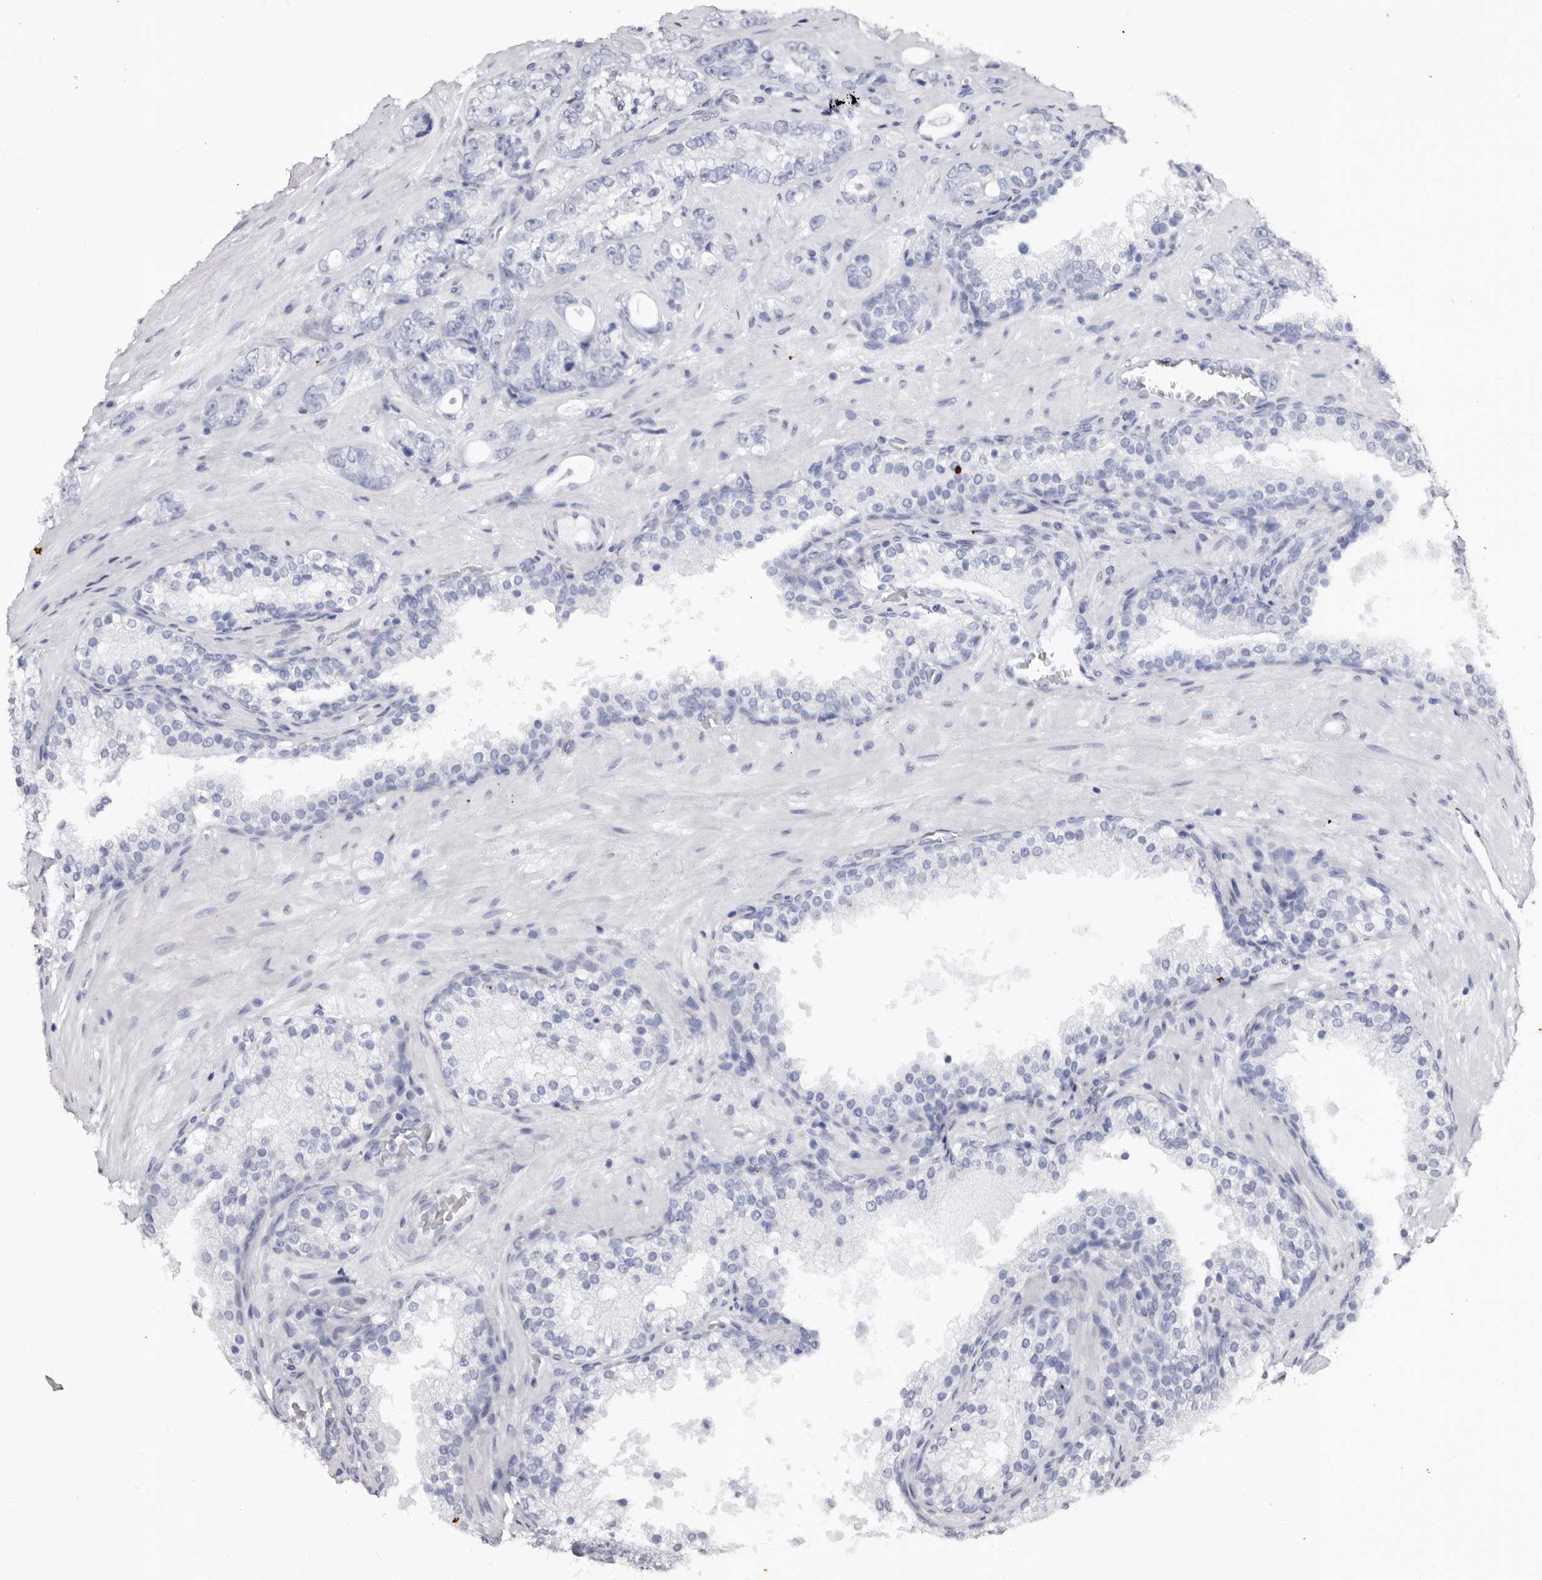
{"staining": {"intensity": "negative", "quantity": "none", "location": "none"}, "tissue": "prostate cancer", "cell_type": "Tumor cells", "image_type": "cancer", "snomed": [{"axis": "morphology", "description": "Adenocarcinoma, High grade"}, {"axis": "topography", "description": "Prostate"}], "caption": "Prostate adenocarcinoma (high-grade) stained for a protein using IHC reveals no positivity tumor cells.", "gene": "PHF20L1", "patient": {"sex": "male", "age": 56}}